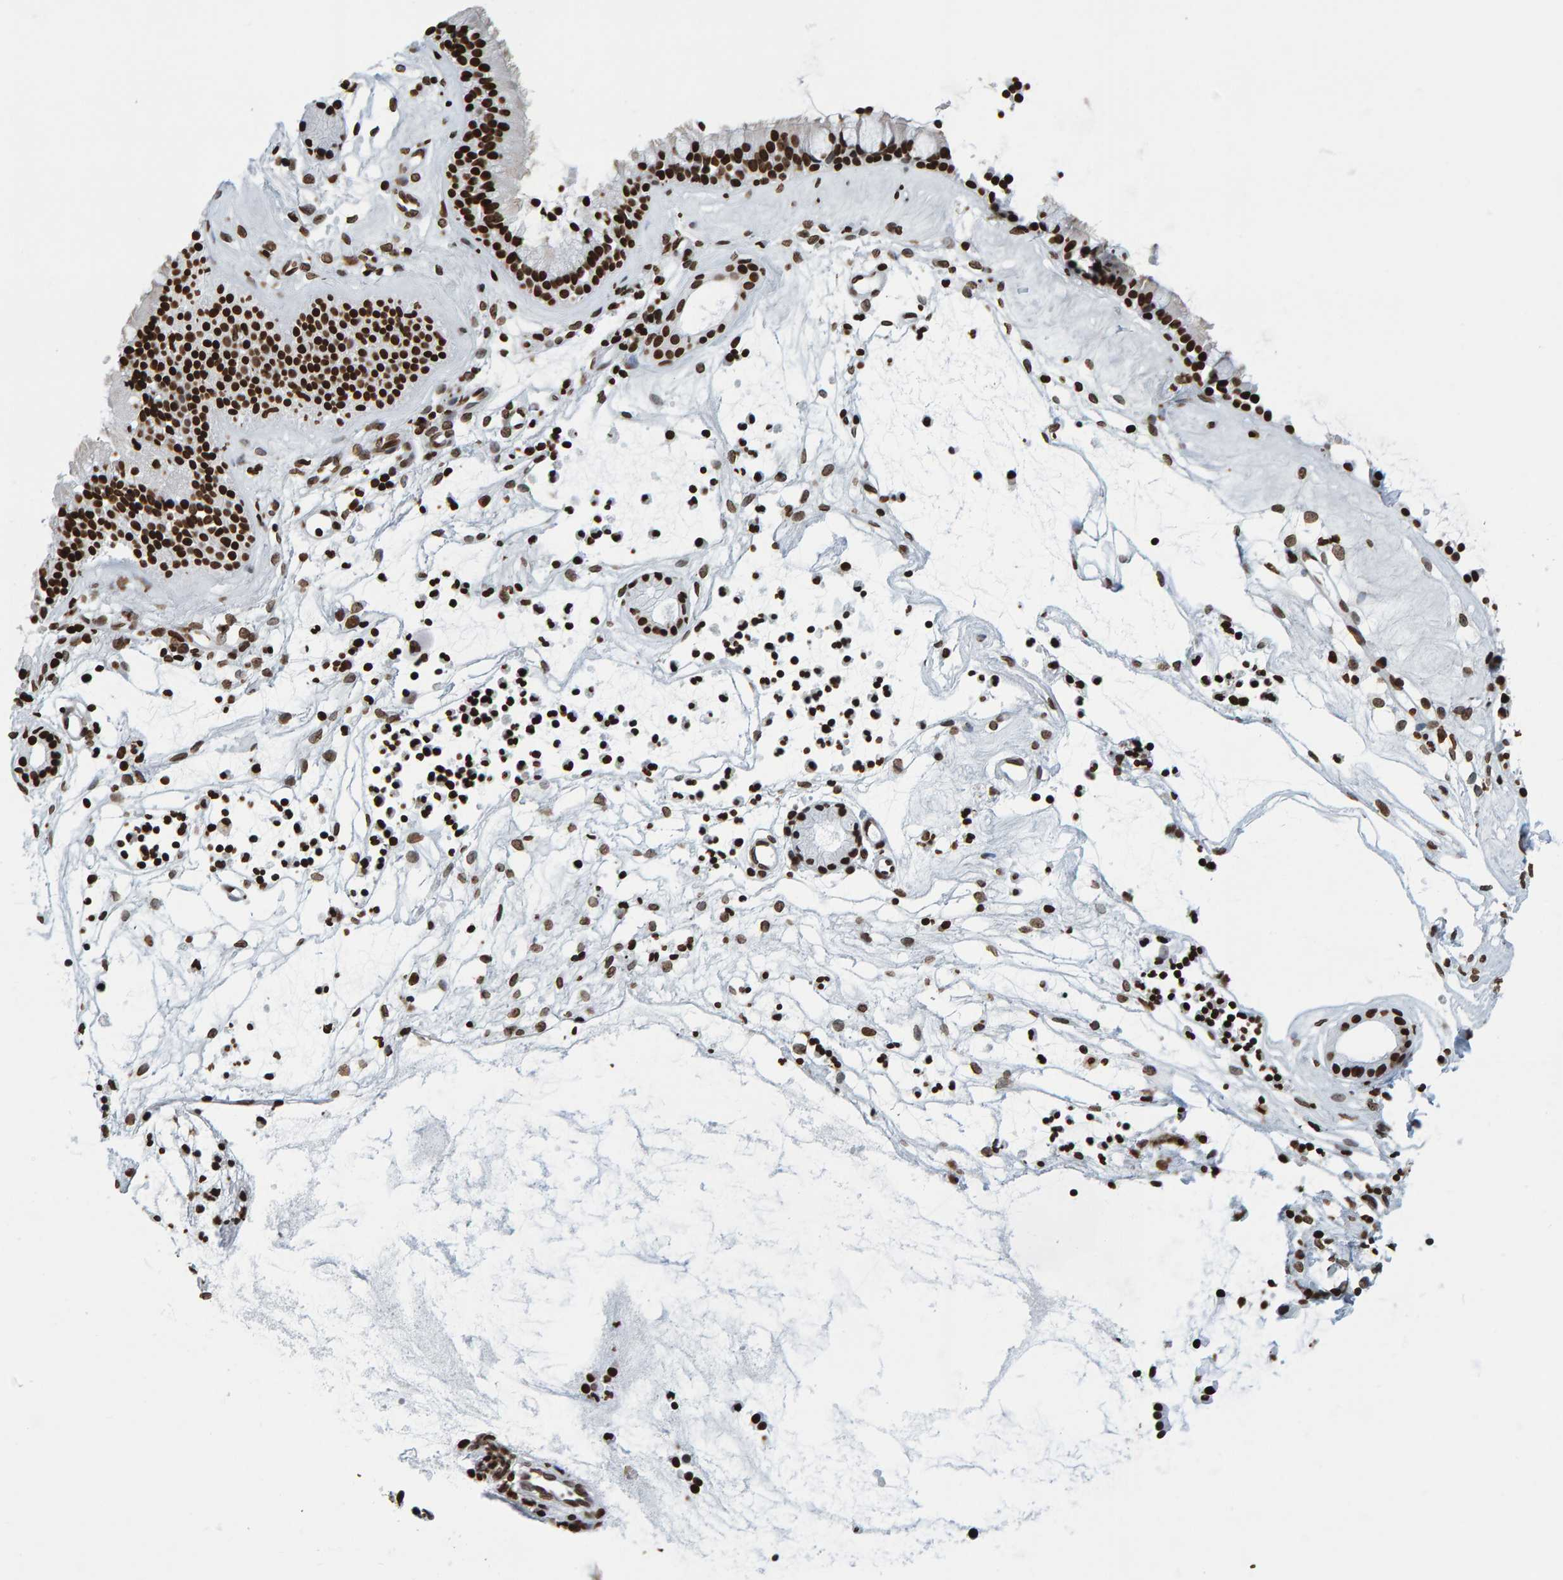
{"staining": {"intensity": "strong", "quantity": ">75%", "location": "nuclear"}, "tissue": "nasopharynx", "cell_type": "Respiratory epithelial cells", "image_type": "normal", "snomed": [{"axis": "morphology", "description": "Normal tissue, NOS"}, {"axis": "topography", "description": "Nasopharynx"}], "caption": "Brown immunohistochemical staining in normal nasopharynx reveals strong nuclear expression in about >75% of respiratory epithelial cells.", "gene": "BRF2", "patient": {"sex": "female", "age": 42}}